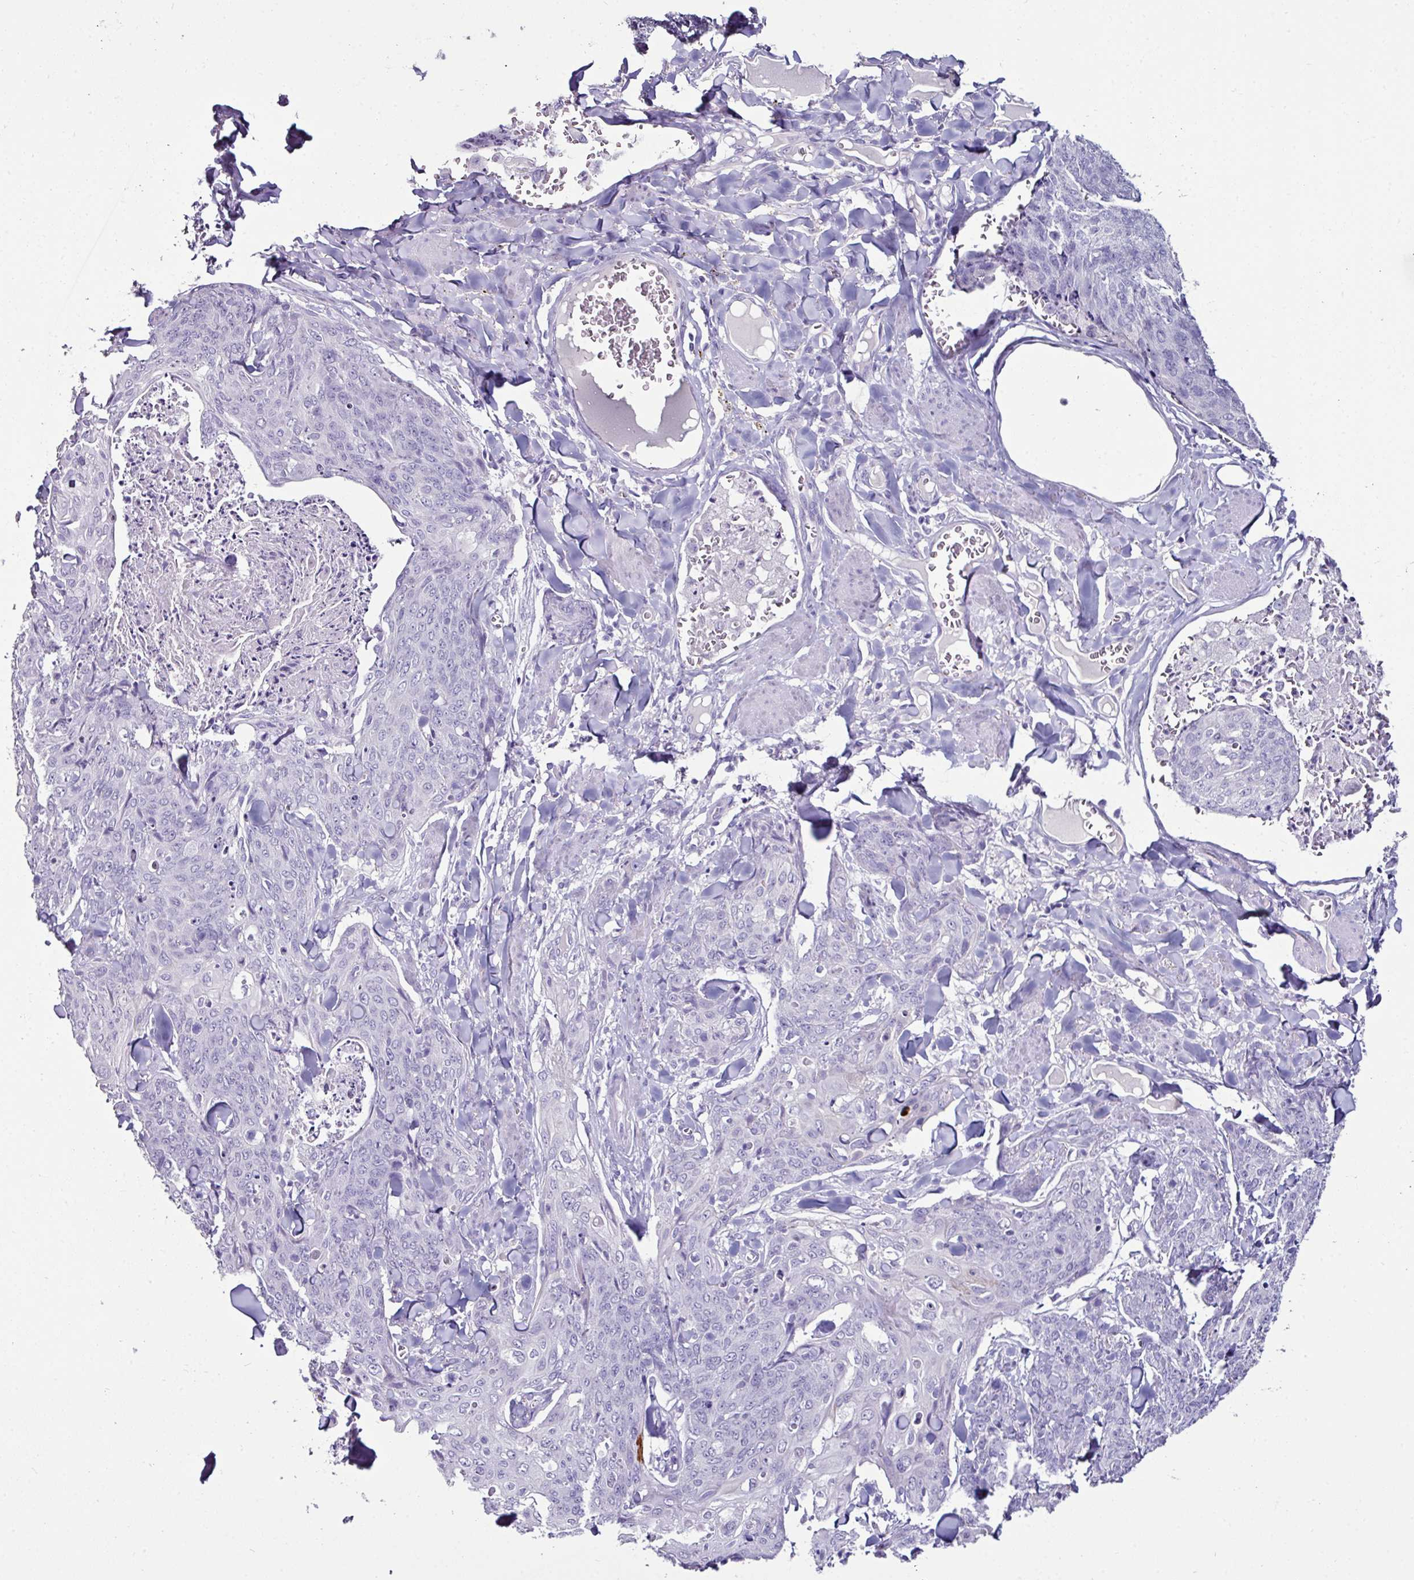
{"staining": {"intensity": "negative", "quantity": "none", "location": "none"}, "tissue": "skin cancer", "cell_type": "Tumor cells", "image_type": "cancer", "snomed": [{"axis": "morphology", "description": "Squamous cell carcinoma, NOS"}, {"axis": "topography", "description": "Skin"}, {"axis": "topography", "description": "Vulva"}], "caption": "Histopathology image shows no protein positivity in tumor cells of skin cancer tissue. (DAB (3,3'-diaminobenzidine) immunohistochemistry, high magnification).", "gene": "GLP2R", "patient": {"sex": "female", "age": 85}}